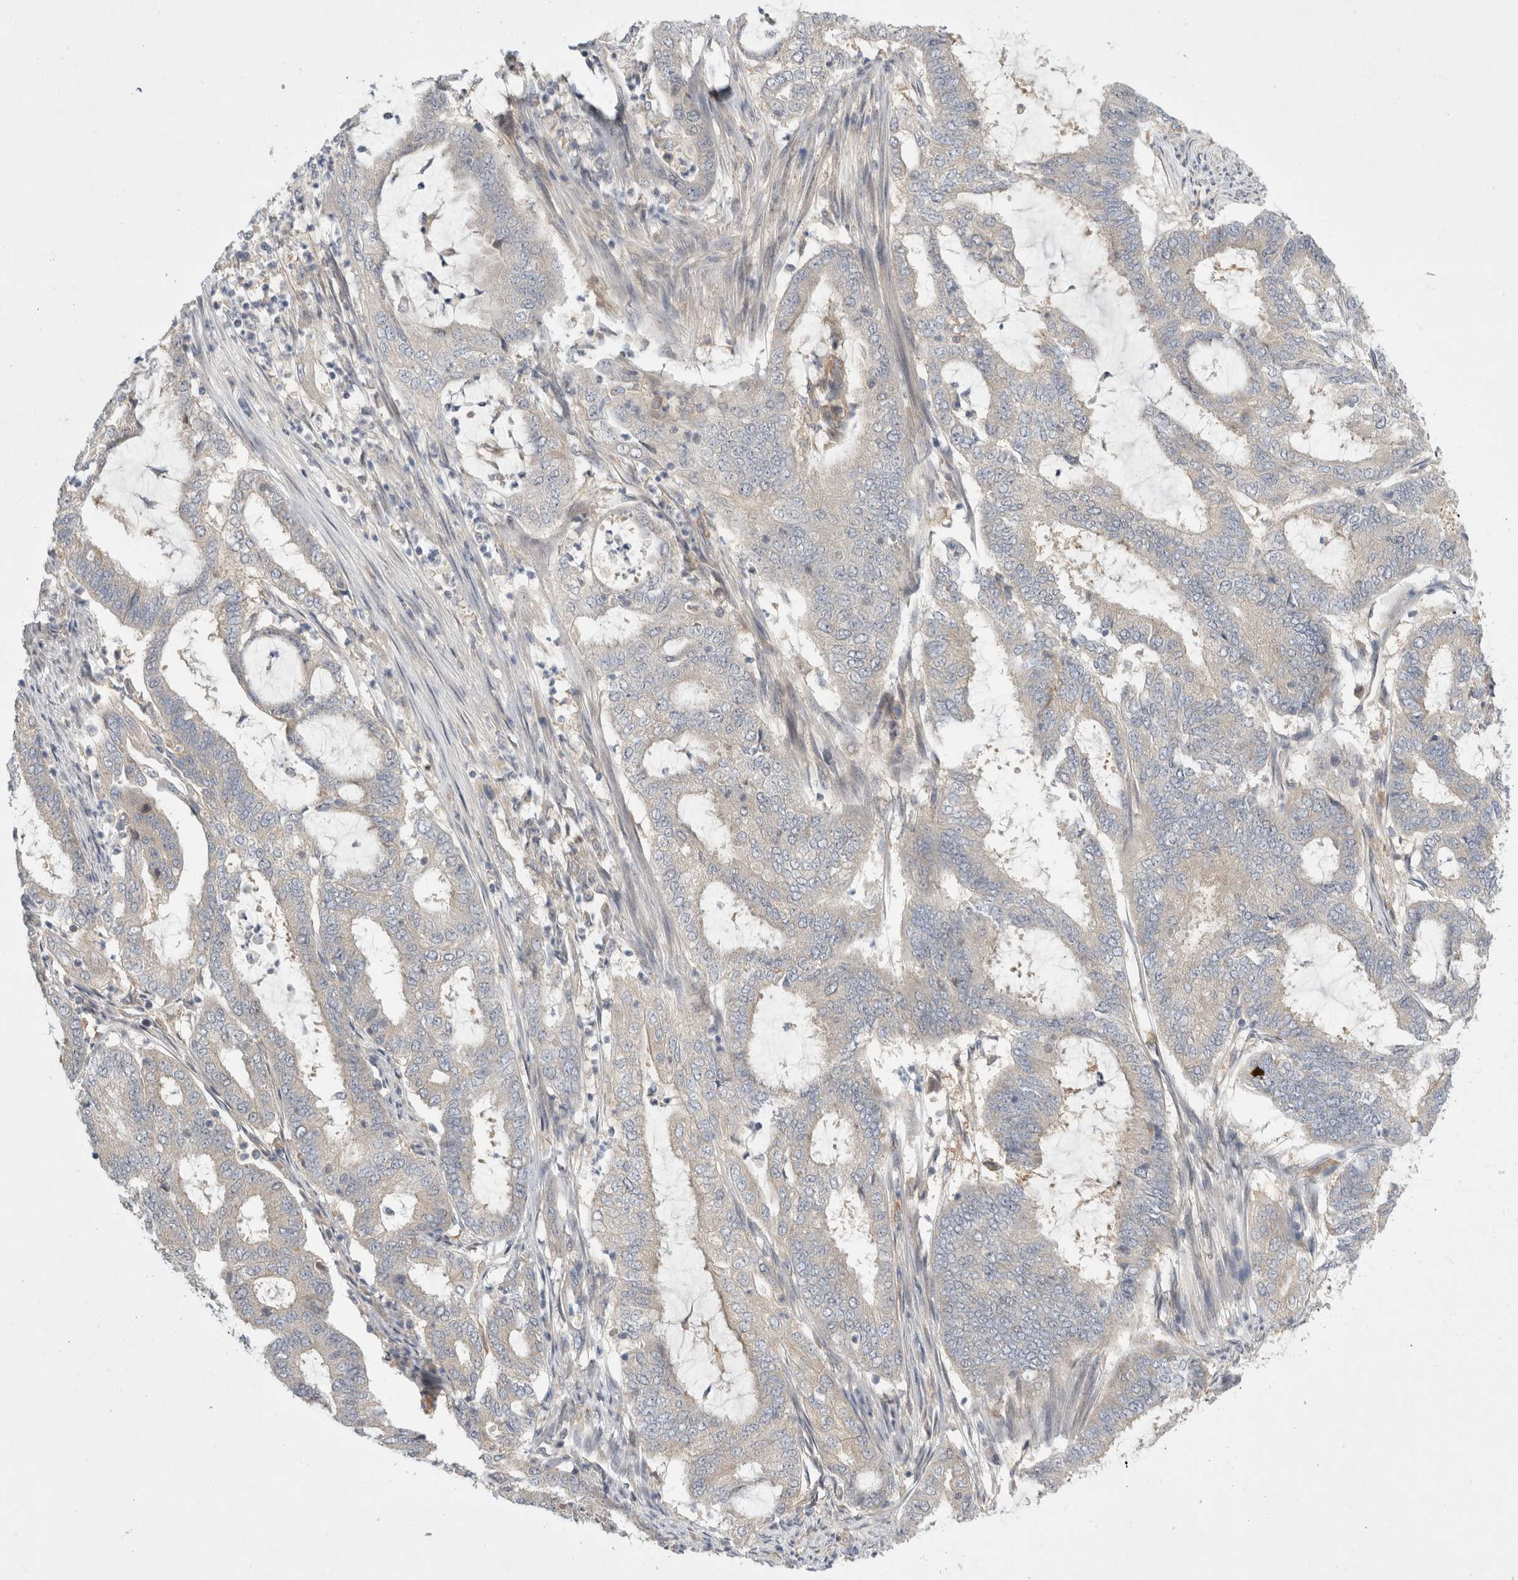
{"staining": {"intensity": "weak", "quantity": "<25%", "location": "cytoplasmic/membranous"}, "tissue": "endometrial cancer", "cell_type": "Tumor cells", "image_type": "cancer", "snomed": [{"axis": "morphology", "description": "Adenocarcinoma, NOS"}, {"axis": "topography", "description": "Endometrium"}], "caption": "This is a micrograph of immunohistochemistry (IHC) staining of endometrial adenocarcinoma, which shows no expression in tumor cells.", "gene": "CDCA7L", "patient": {"sex": "female", "age": 51}}